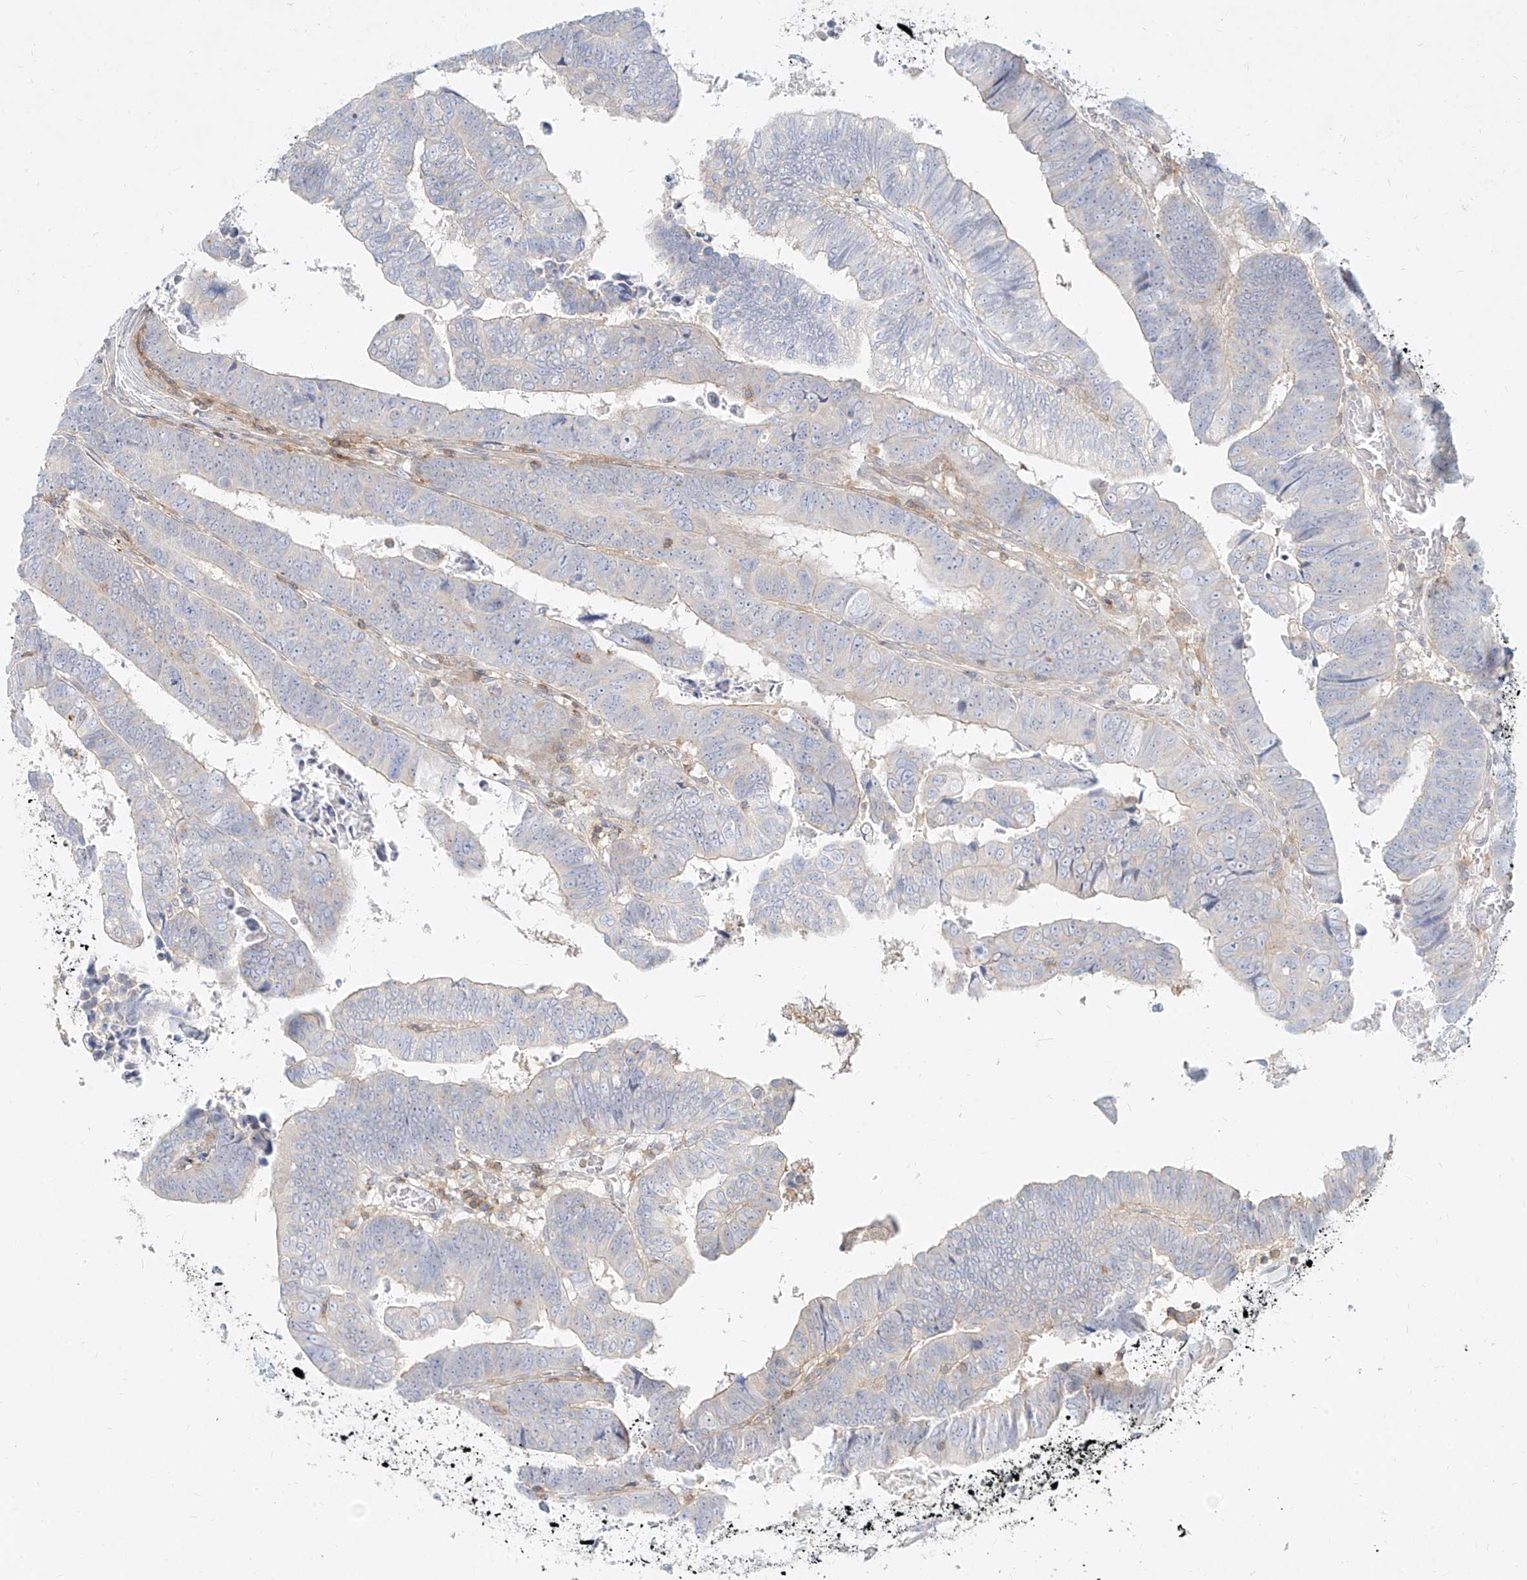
{"staining": {"intensity": "negative", "quantity": "none", "location": "none"}, "tissue": "colorectal cancer", "cell_type": "Tumor cells", "image_type": "cancer", "snomed": [{"axis": "morphology", "description": "Normal tissue, NOS"}, {"axis": "morphology", "description": "Adenocarcinoma, NOS"}, {"axis": "topography", "description": "Rectum"}], "caption": "A high-resolution histopathology image shows IHC staining of adenocarcinoma (colorectal), which exhibits no significant expression in tumor cells. (DAB immunohistochemistry with hematoxylin counter stain).", "gene": "SLC2A12", "patient": {"sex": "female", "age": 65}}